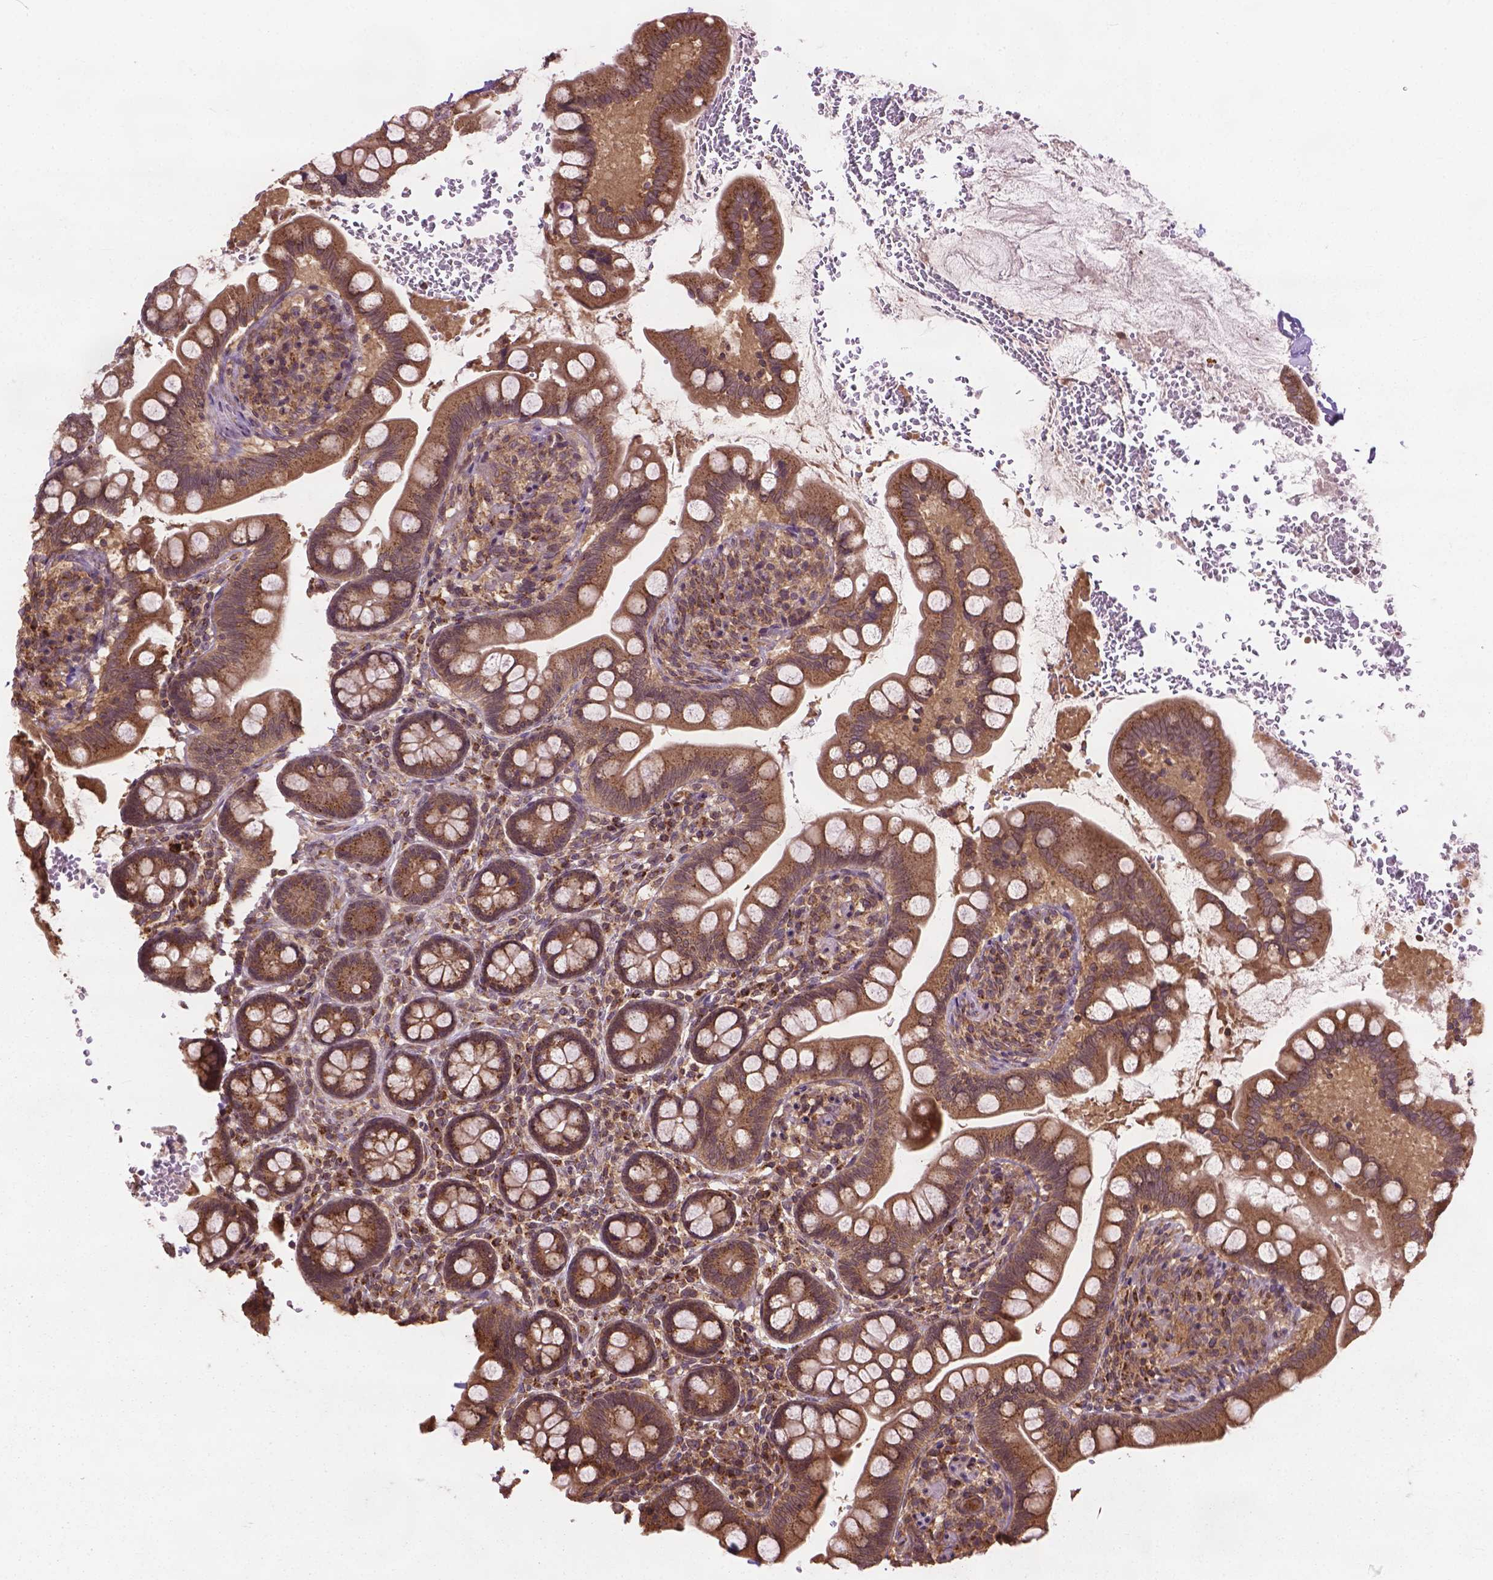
{"staining": {"intensity": "moderate", "quantity": ">75%", "location": "cytoplasmic/membranous"}, "tissue": "small intestine", "cell_type": "Glandular cells", "image_type": "normal", "snomed": [{"axis": "morphology", "description": "Normal tissue, NOS"}, {"axis": "topography", "description": "Small intestine"}], "caption": "DAB immunohistochemical staining of normal human small intestine shows moderate cytoplasmic/membranous protein expression in approximately >75% of glandular cells. (DAB (3,3'-diaminobenzidine) IHC with brightfield microscopy, high magnification).", "gene": "PPP1CB", "patient": {"sex": "female", "age": 56}}